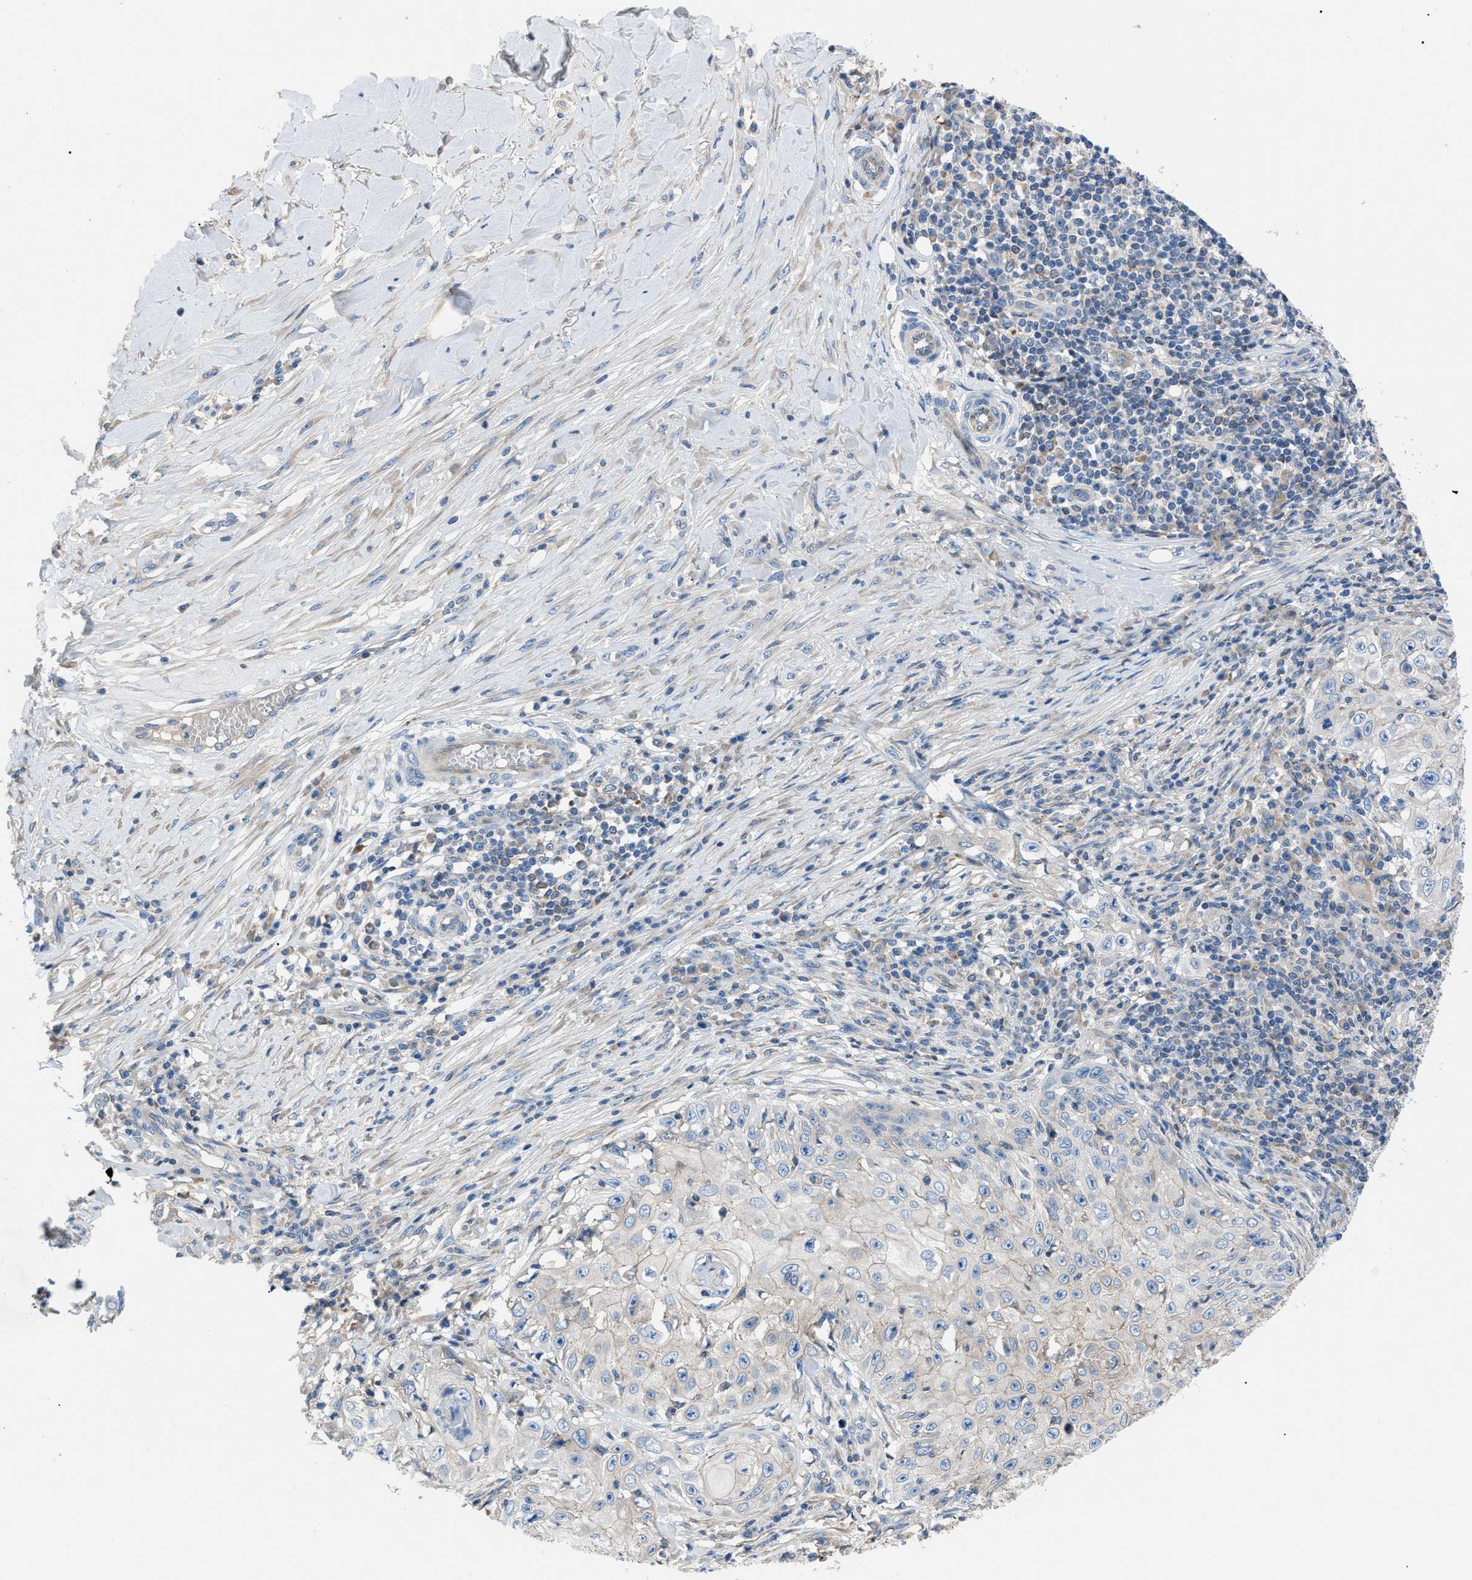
{"staining": {"intensity": "weak", "quantity": "<25%", "location": "cytoplasmic/membranous"}, "tissue": "skin cancer", "cell_type": "Tumor cells", "image_type": "cancer", "snomed": [{"axis": "morphology", "description": "Squamous cell carcinoma, NOS"}, {"axis": "topography", "description": "Skin"}], "caption": "This micrograph is of squamous cell carcinoma (skin) stained with immunohistochemistry to label a protein in brown with the nuclei are counter-stained blue. There is no positivity in tumor cells. (Immunohistochemistry, brightfield microscopy, high magnification).", "gene": "ZDHHC24", "patient": {"sex": "male", "age": 86}}